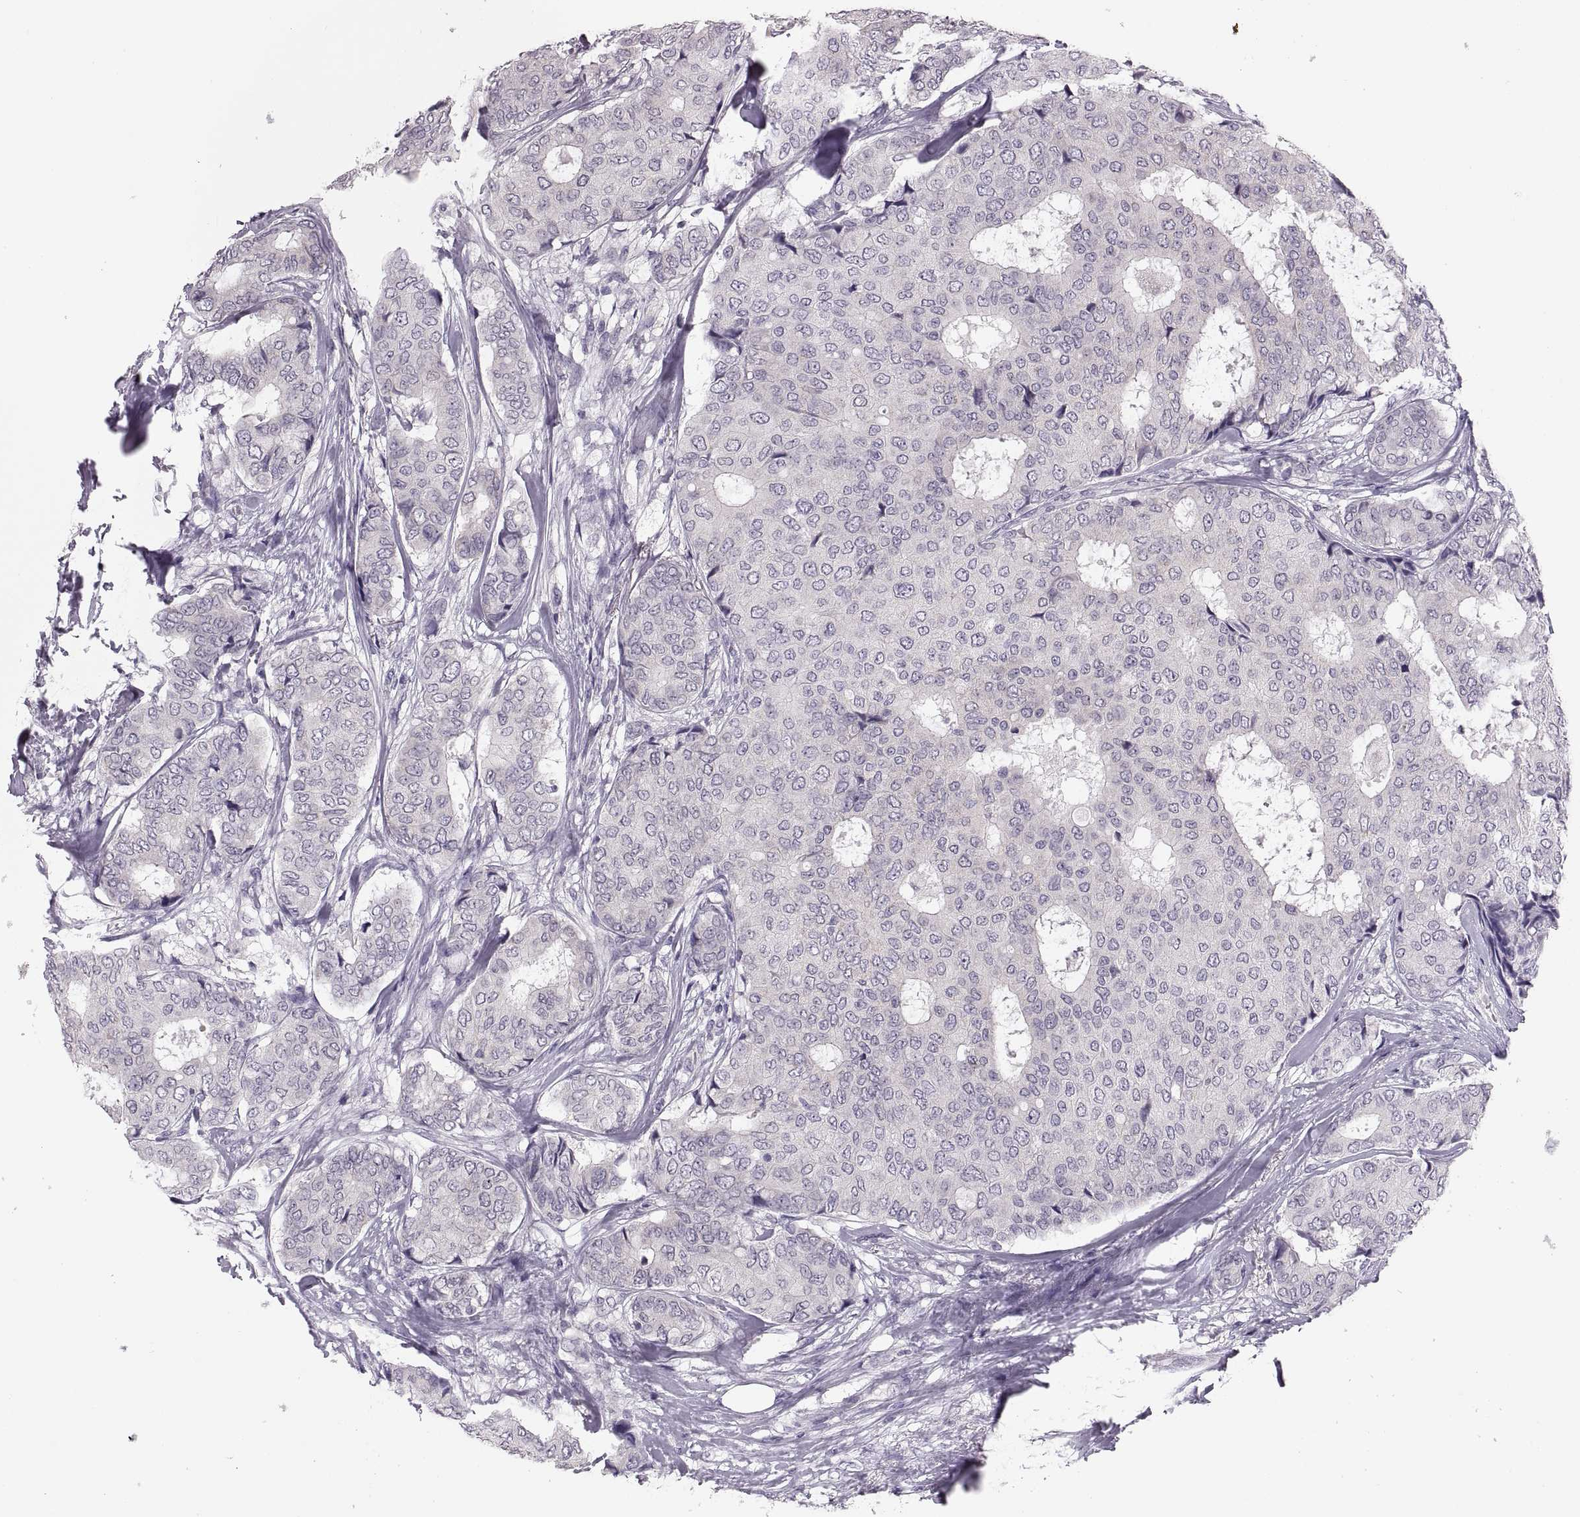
{"staining": {"intensity": "negative", "quantity": "none", "location": "none"}, "tissue": "breast cancer", "cell_type": "Tumor cells", "image_type": "cancer", "snomed": [{"axis": "morphology", "description": "Duct carcinoma"}, {"axis": "topography", "description": "Breast"}], "caption": "Immunohistochemical staining of human breast infiltrating ductal carcinoma exhibits no significant positivity in tumor cells. (DAB (3,3'-diaminobenzidine) immunohistochemistry visualized using brightfield microscopy, high magnification).", "gene": "ADH6", "patient": {"sex": "female", "age": 75}}